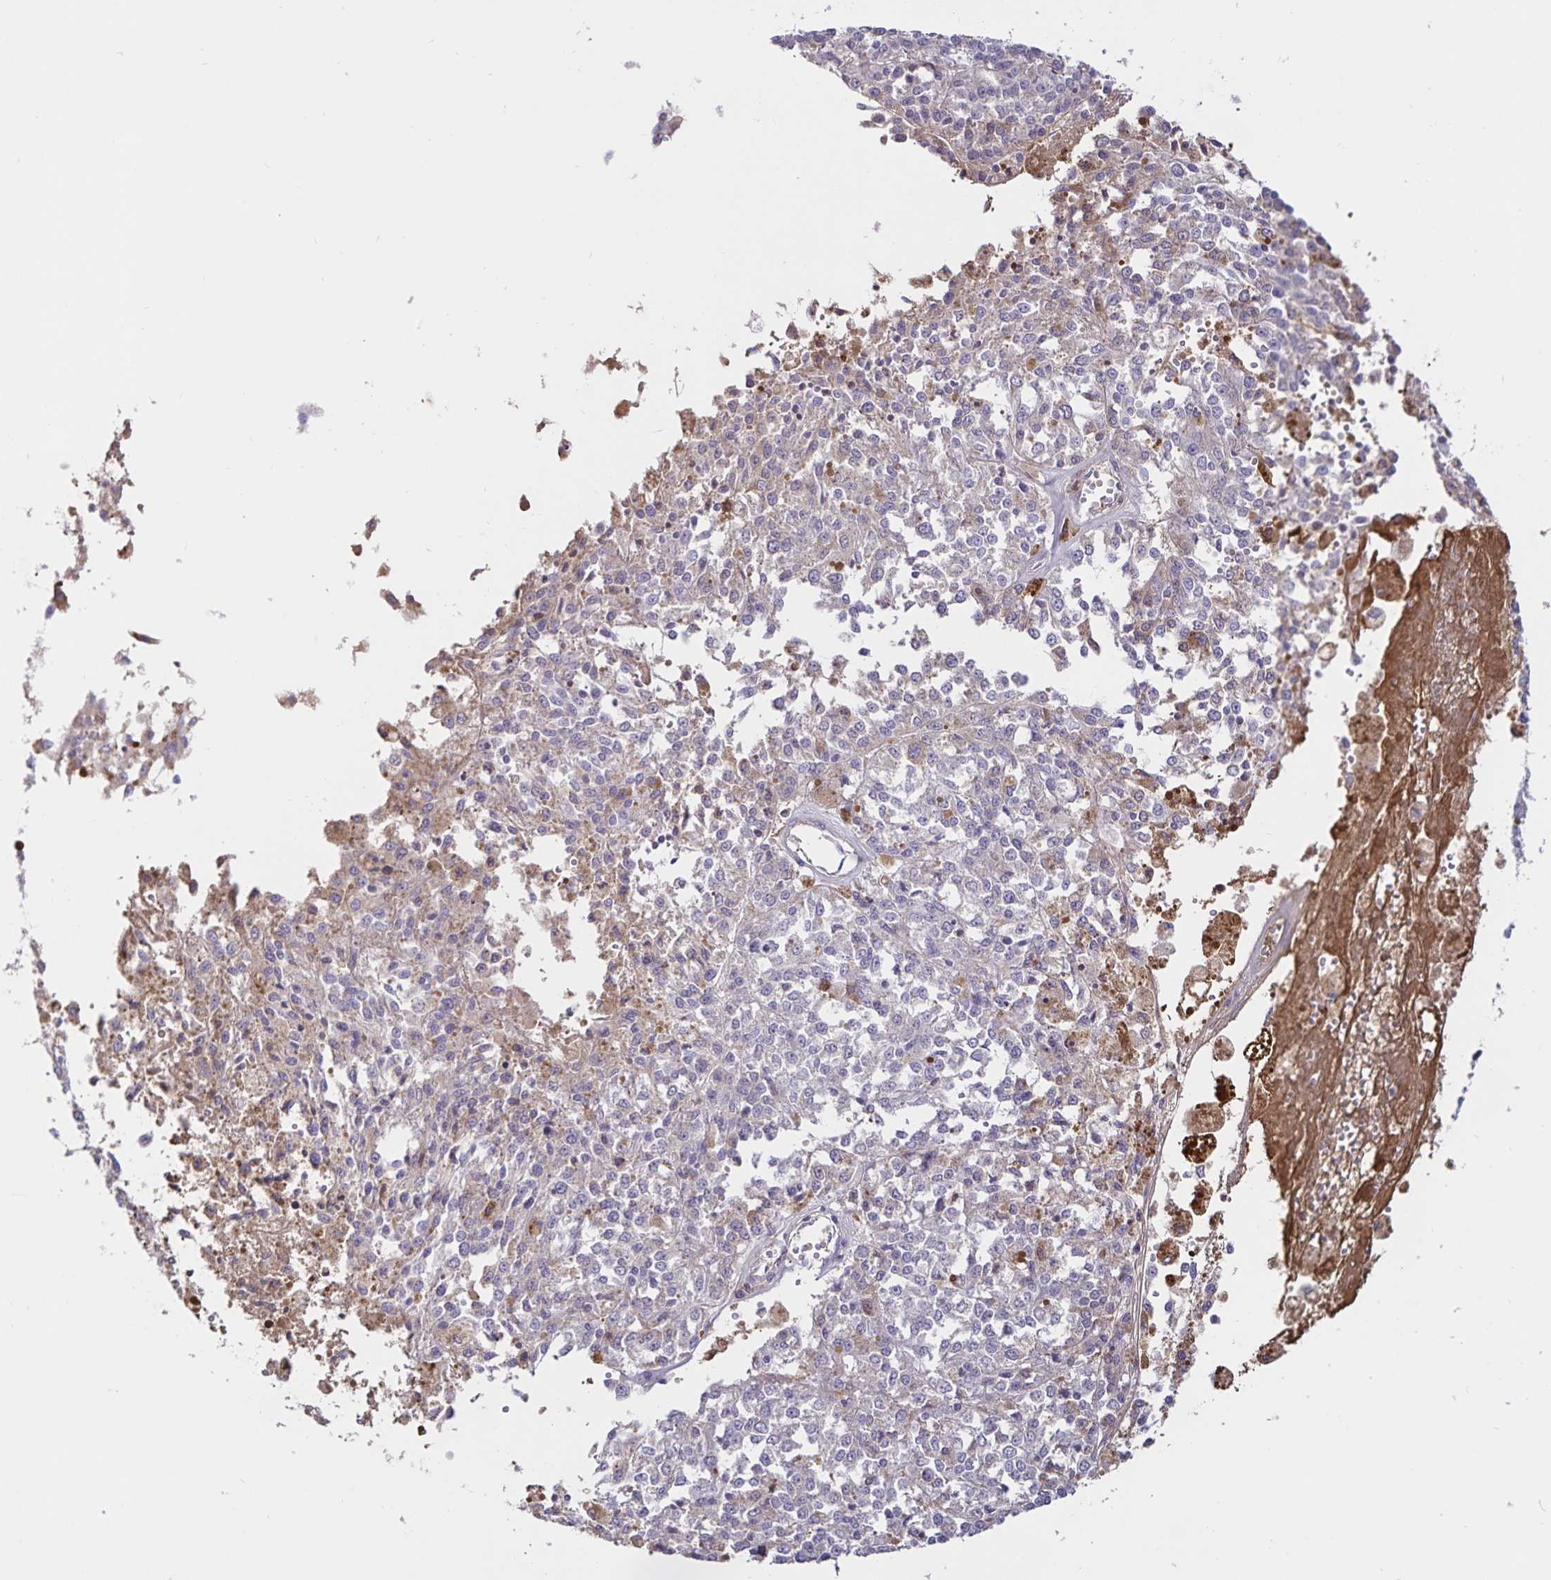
{"staining": {"intensity": "negative", "quantity": "none", "location": "none"}, "tissue": "melanoma", "cell_type": "Tumor cells", "image_type": "cancer", "snomed": [{"axis": "morphology", "description": "Malignant melanoma, Metastatic site"}, {"axis": "topography", "description": "Lymph node"}], "caption": "This is a micrograph of IHC staining of malignant melanoma (metastatic site), which shows no positivity in tumor cells.", "gene": "FGG", "patient": {"sex": "female", "age": 64}}